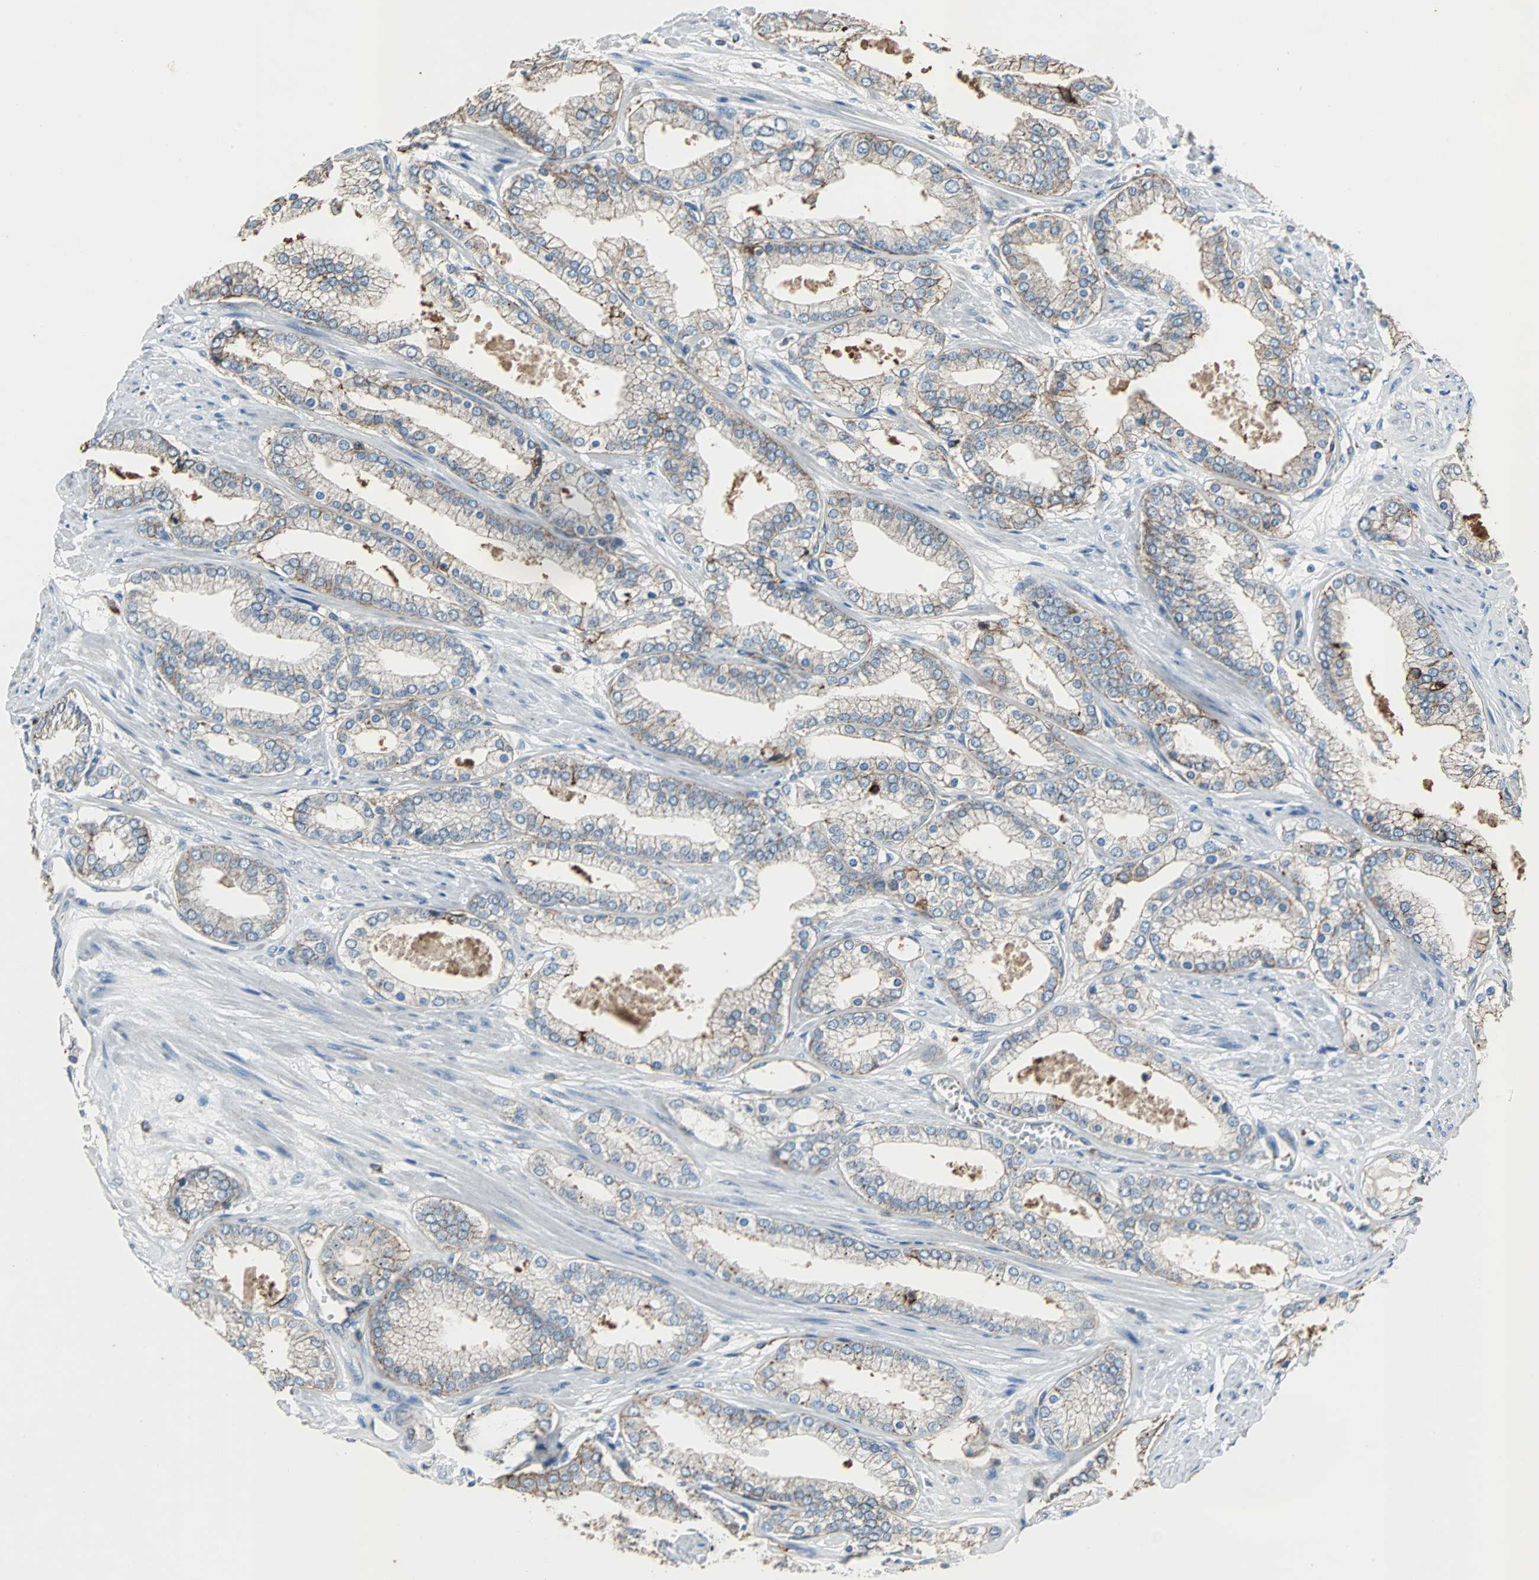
{"staining": {"intensity": "weak", "quantity": ">75%", "location": "cytoplasmic/membranous"}, "tissue": "prostate cancer", "cell_type": "Tumor cells", "image_type": "cancer", "snomed": [{"axis": "morphology", "description": "Adenocarcinoma, High grade"}, {"axis": "topography", "description": "Prostate"}], "caption": "Immunohistochemistry staining of prostate high-grade adenocarcinoma, which displays low levels of weak cytoplasmic/membranous expression in about >75% of tumor cells indicating weak cytoplasmic/membranous protein staining. The staining was performed using DAB (brown) for protein detection and nuclei were counterstained in hematoxylin (blue).", "gene": "F11R", "patient": {"sex": "male", "age": 61}}